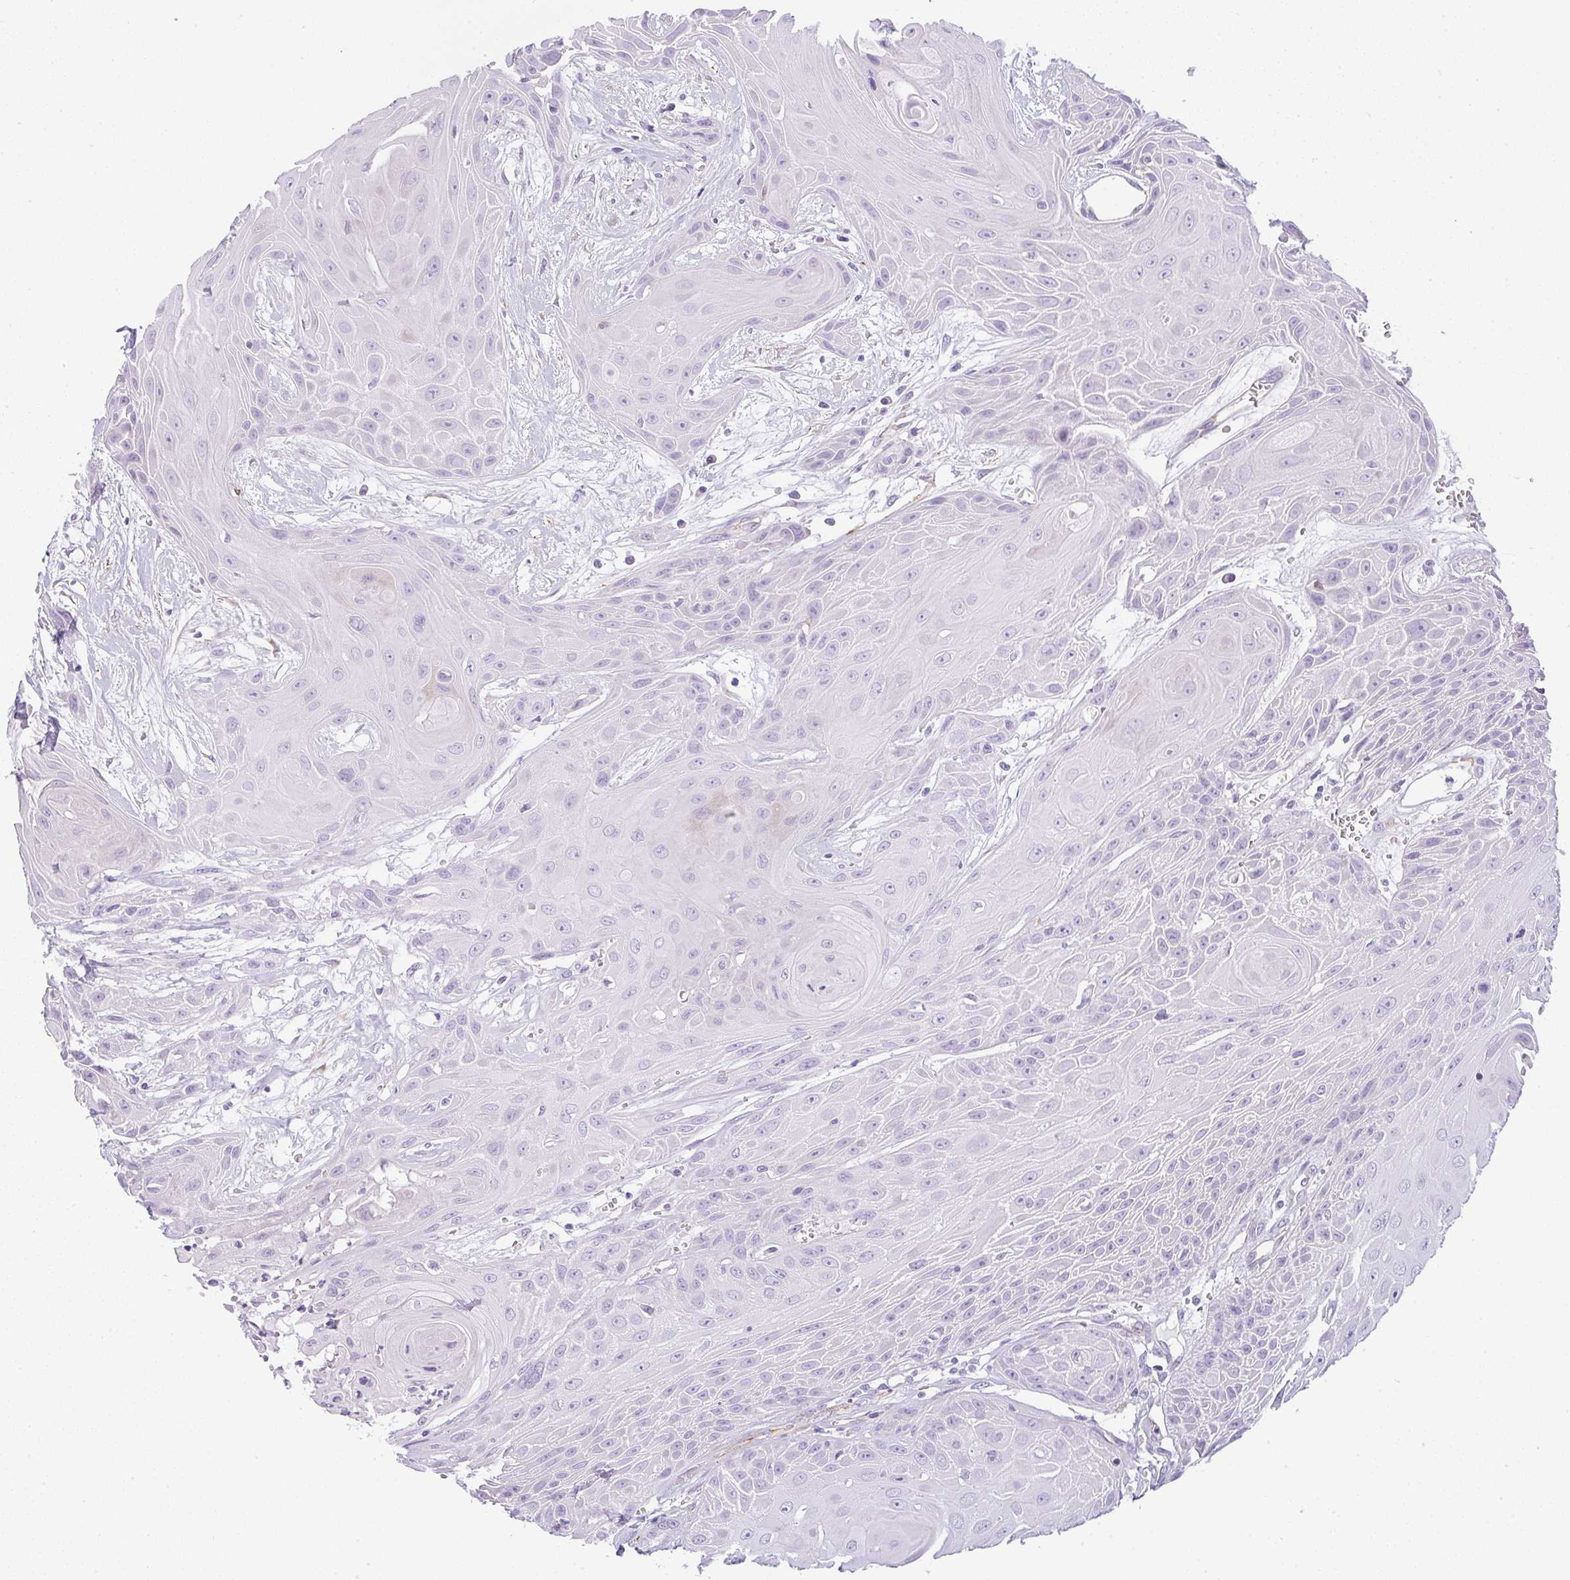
{"staining": {"intensity": "negative", "quantity": "none", "location": "none"}, "tissue": "head and neck cancer", "cell_type": "Tumor cells", "image_type": "cancer", "snomed": [{"axis": "morphology", "description": "Squamous cell carcinoma, NOS"}, {"axis": "topography", "description": "Head-Neck"}], "caption": "Tumor cells are negative for brown protein staining in head and neck cancer.", "gene": "LPAR4", "patient": {"sex": "female", "age": 73}}